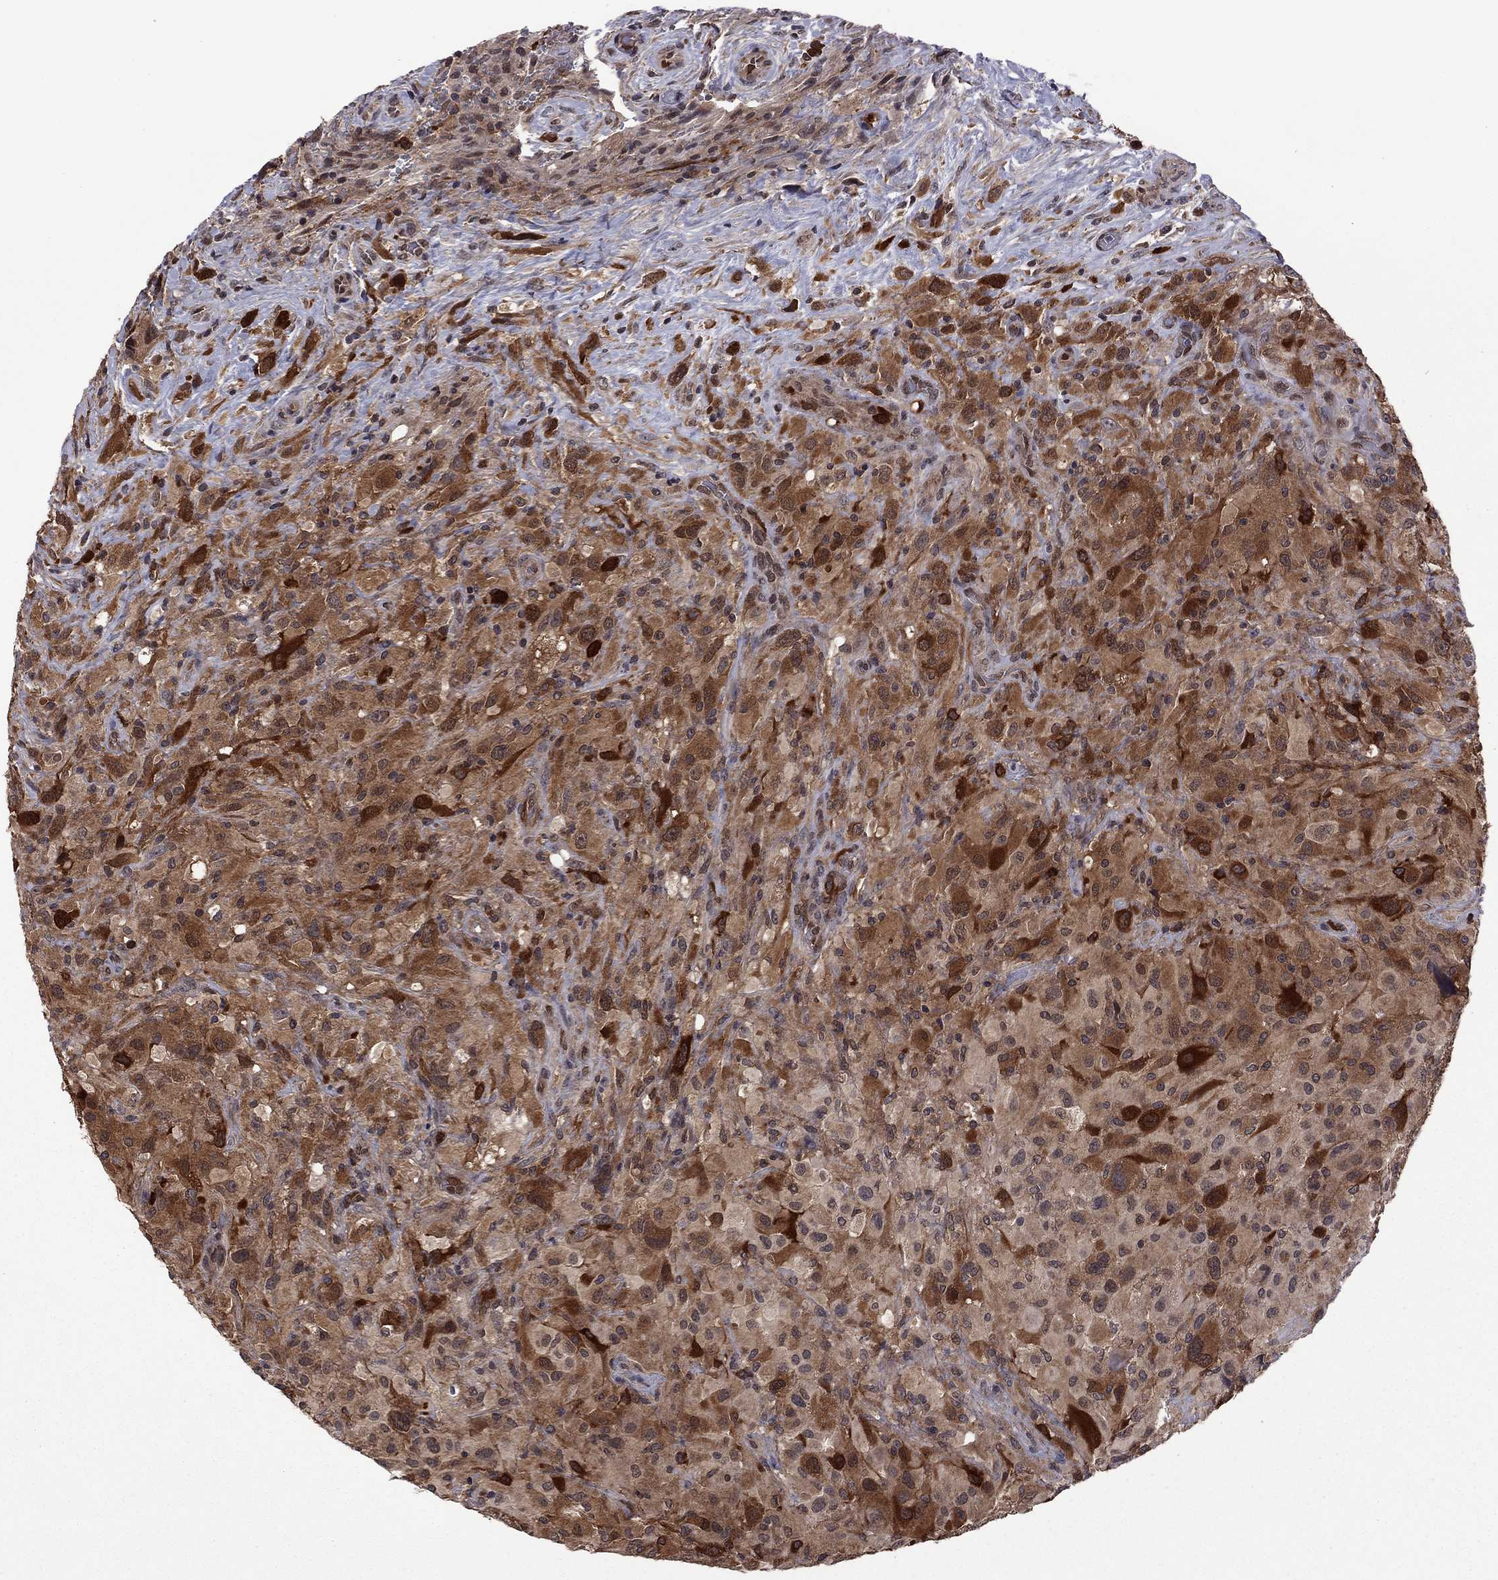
{"staining": {"intensity": "strong", "quantity": "25%-75%", "location": "cytoplasmic/membranous"}, "tissue": "glioma", "cell_type": "Tumor cells", "image_type": "cancer", "snomed": [{"axis": "morphology", "description": "Glioma, malignant, High grade"}, {"axis": "topography", "description": "Cerebral cortex"}], "caption": "A high amount of strong cytoplasmic/membranous positivity is seen in about 25%-75% of tumor cells in glioma tissue.", "gene": "GPAA1", "patient": {"sex": "male", "age": 35}}